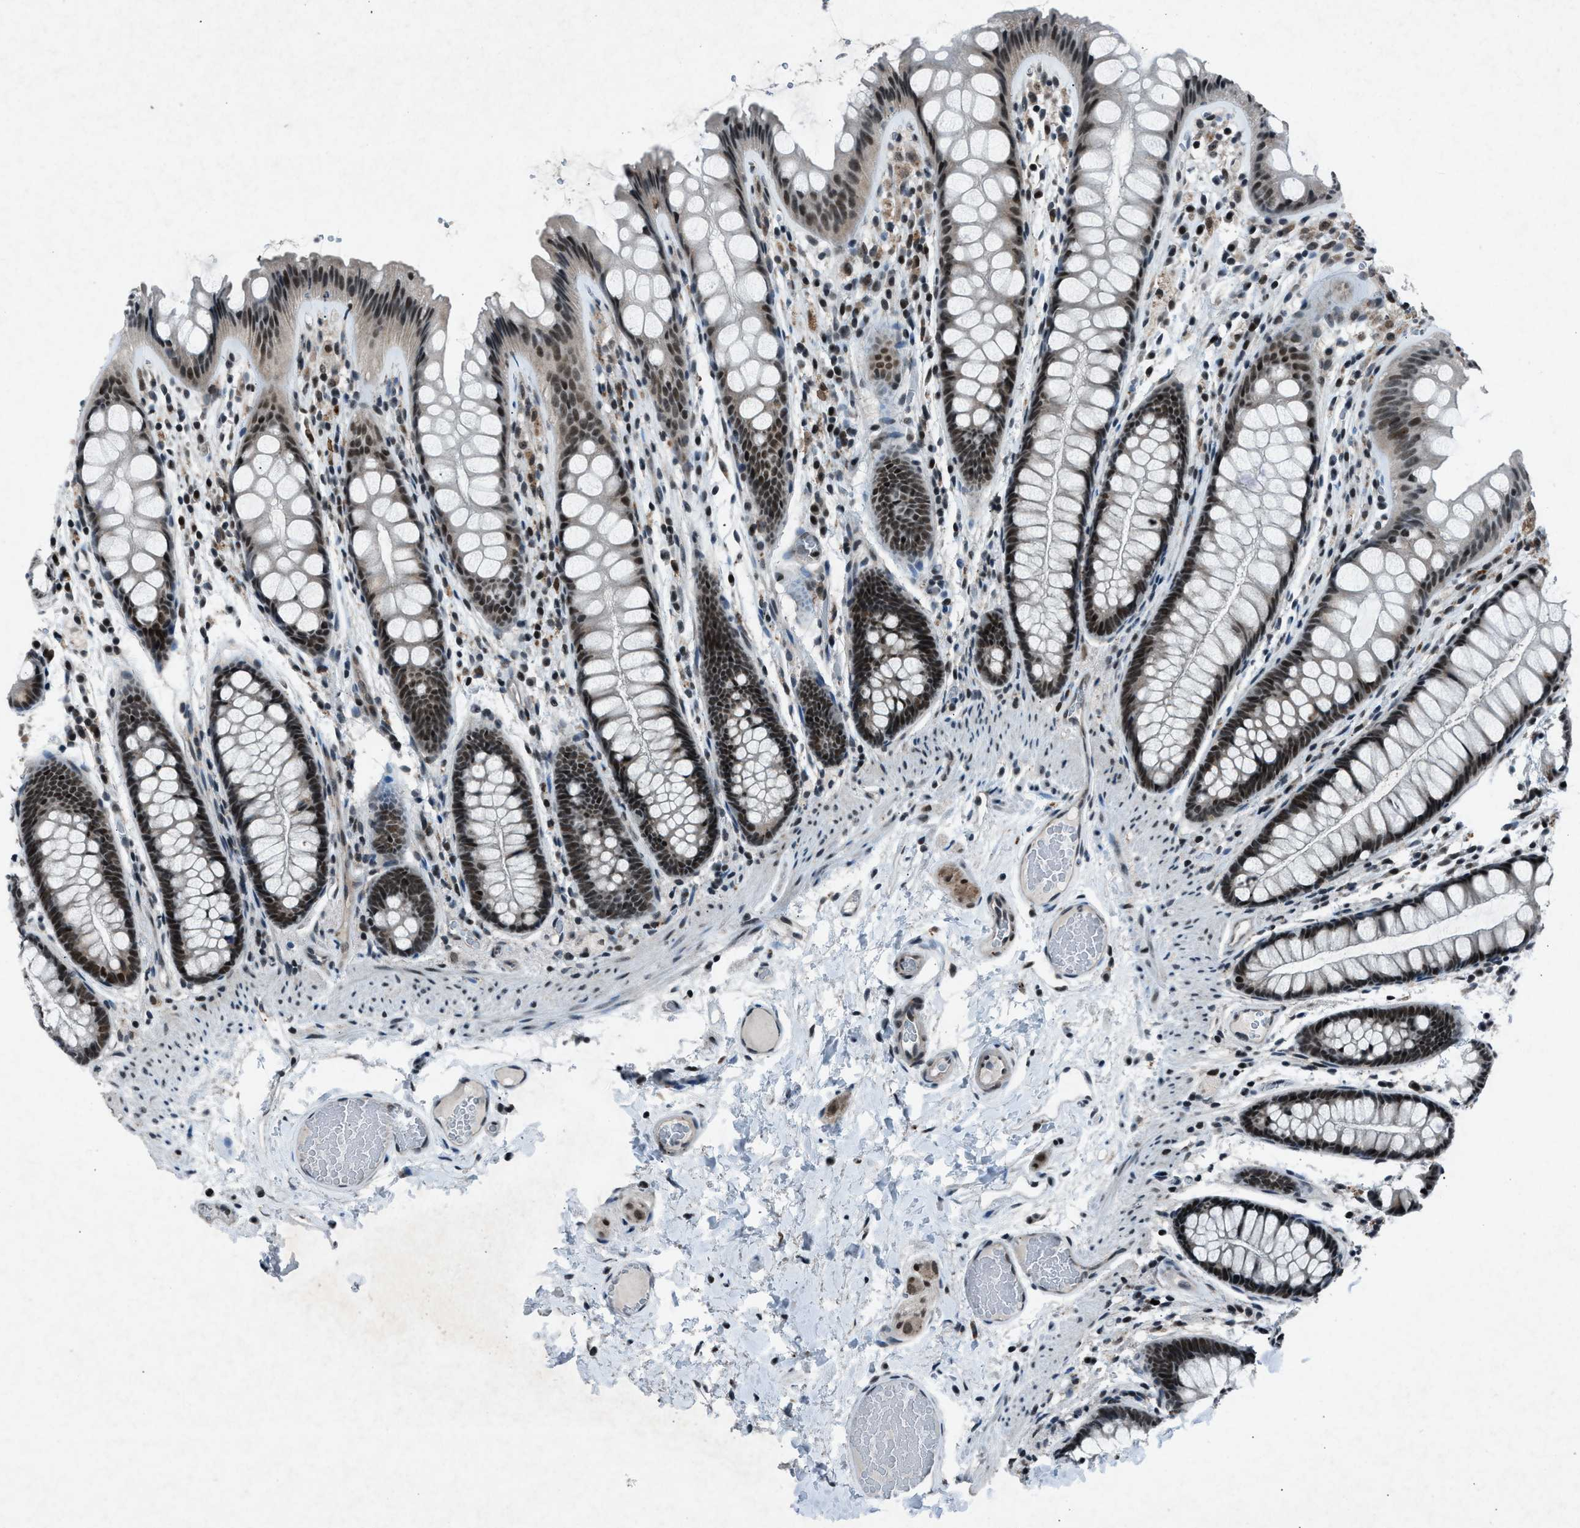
{"staining": {"intensity": "negative", "quantity": "none", "location": "none"}, "tissue": "colon", "cell_type": "Endothelial cells", "image_type": "normal", "snomed": [{"axis": "morphology", "description": "Normal tissue, NOS"}, {"axis": "topography", "description": "Colon"}], "caption": "Colon was stained to show a protein in brown. There is no significant expression in endothelial cells. (DAB (3,3'-diaminobenzidine) IHC, high magnification).", "gene": "ADCY1", "patient": {"sex": "female", "age": 56}}